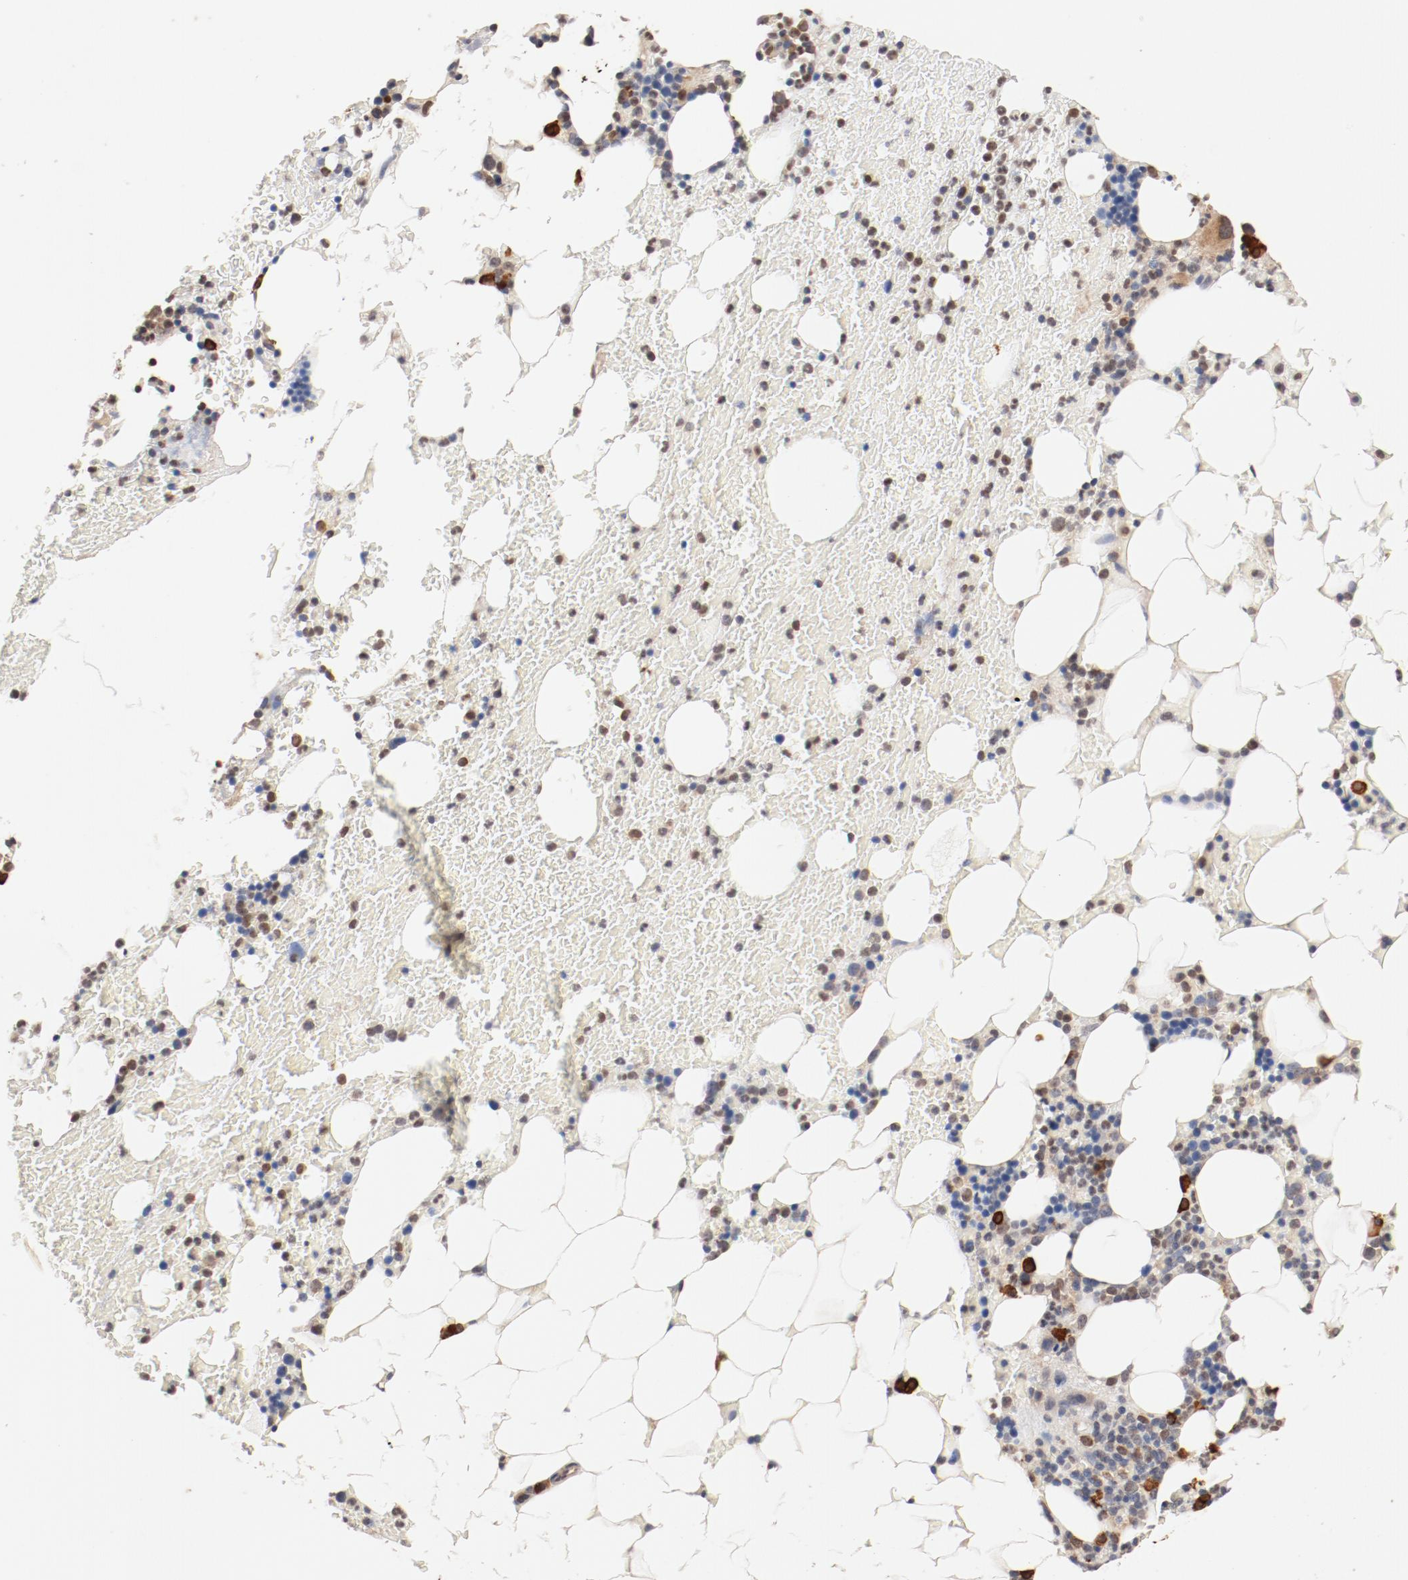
{"staining": {"intensity": "strong", "quantity": "<25%", "location": "cytoplasmic/membranous,nuclear"}, "tissue": "bone marrow", "cell_type": "Hematopoietic cells", "image_type": "normal", "snomed": [{"axis": "morphology", "description": "Normal tissue, NOS"}, {"axis": "topography", "description": "Bone marrow"}], "caption": "DAB (3,3'-diaminobenzidine) immunohistochemical staining of normal human bone marrow demonstrates strong cytoplasmic/membranous,nuclear protein staining in about <25% of hematopoietic cells.", "gene": "UBE2J1", "patient": {"sex": "female", "age": 73}}